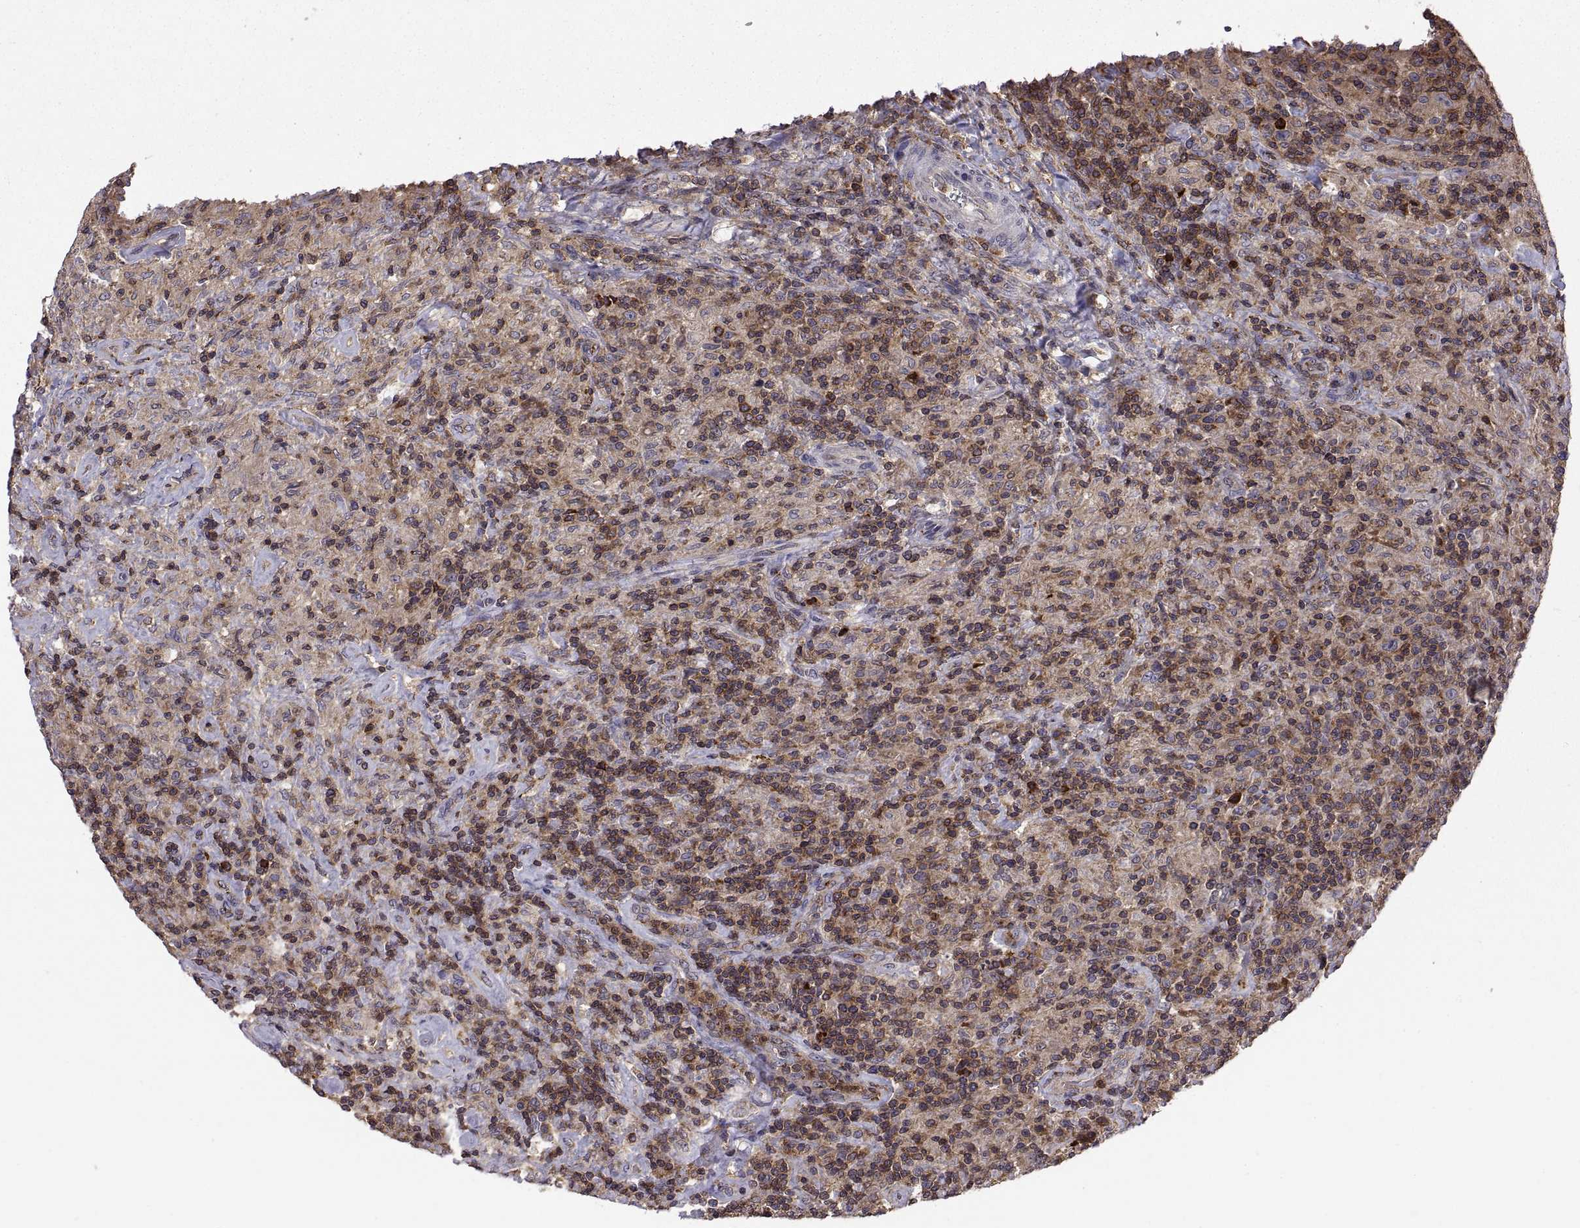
{"staining": {"intensity": "negative", "quantity": "none", "location": "none"}, "tissue": "lymphoma", "cell_type": "Tumor cells", "image_type": "cancer", "snomed": [{"axis": "morphology", "description": "Hodgkin's disease, NOS"}, {"axis": "topography", "description": "Lymph node"}], "caption": "Micrograph shows no protein expression in tumor cells of lymphoma tissue.", "gene": "ACAP1", "patient": {"sex": "male", "age": 70}}